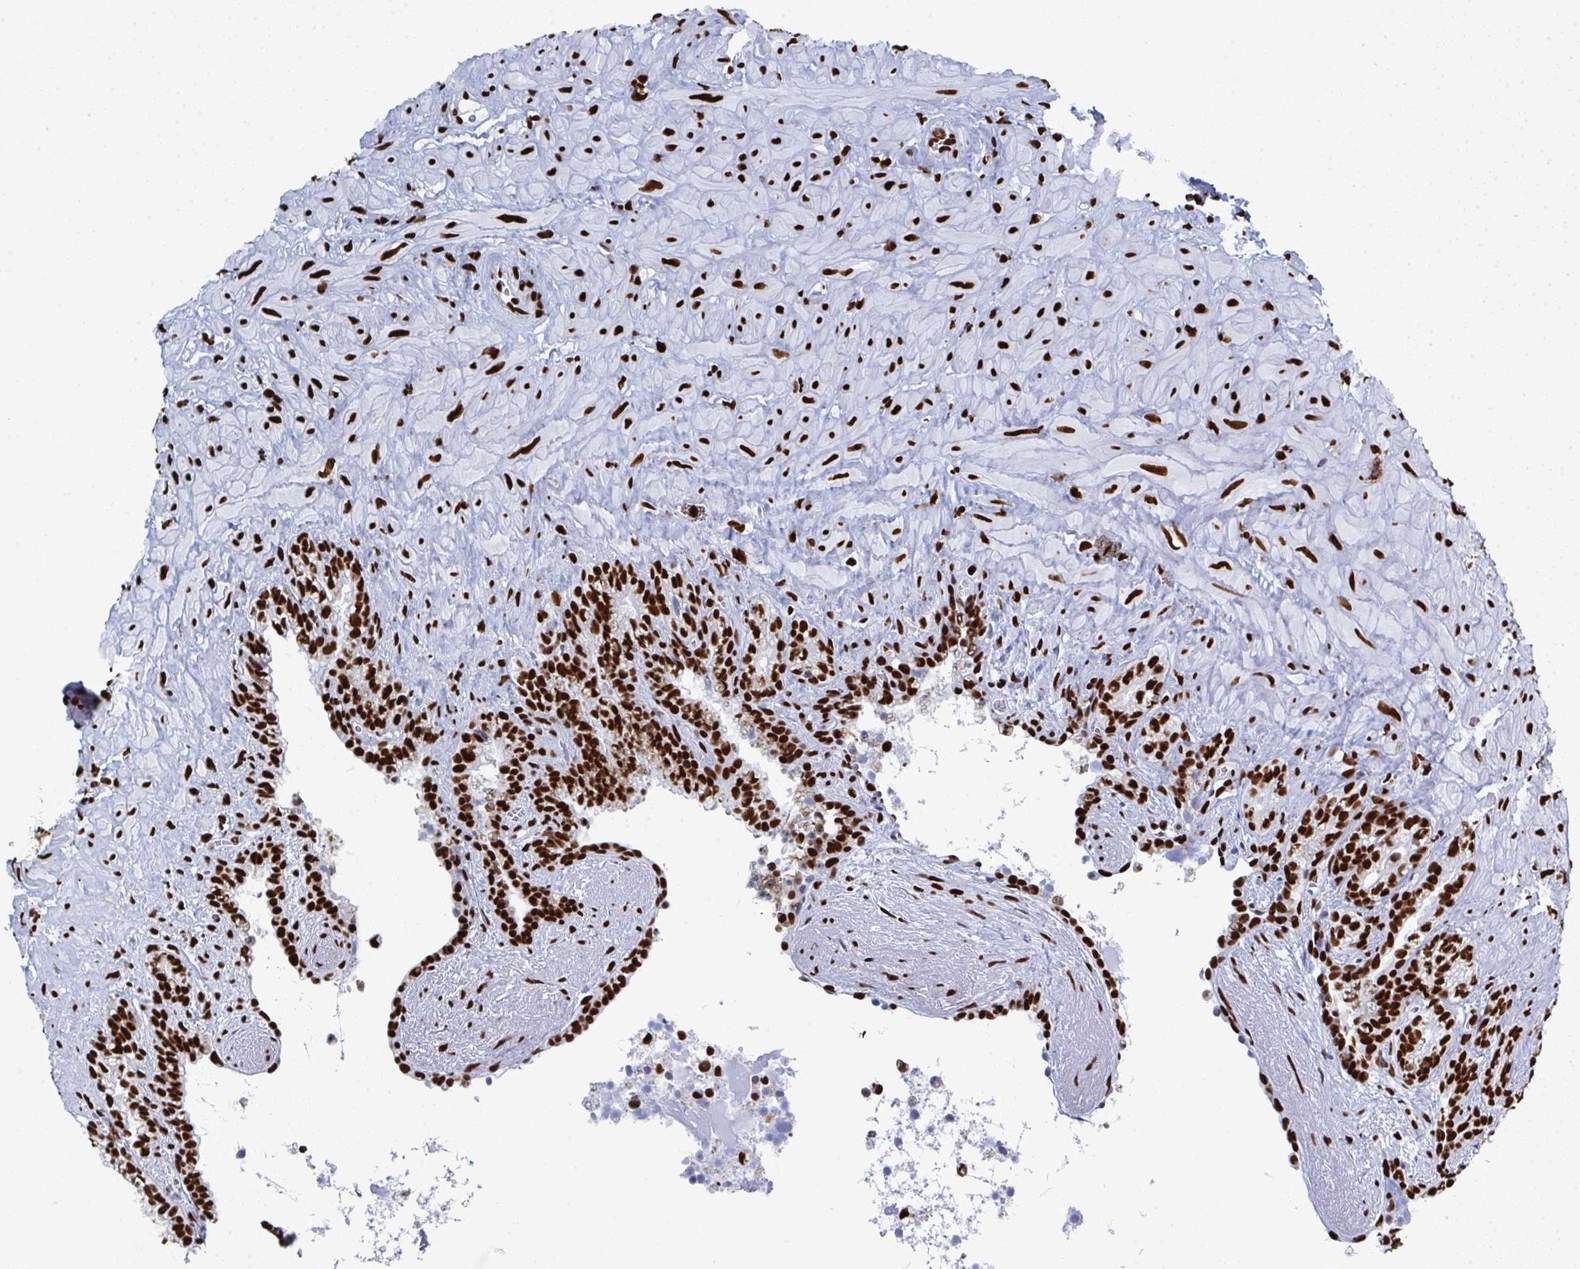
{"staining": {"intensity": "strong", "quantity": ">75%", "location": "nuclear"}, "tissue": "seminal vesicle", "cell_type": "Glandular cells", "image_type": "normal", "snomed": [{"axis": "morphology", "description": "Normal tissue, NOS"}, {"axis": "topography", "description": "Seminal veicle"}], "caption": "This is a histology image of immunohistochemistry (IHC) staining of normal seminal vesicle, which shows strong positivity in the nuclear of glandular cells.", "gene": "GAR1", "patient": {"sex": "male", "age": 76}}